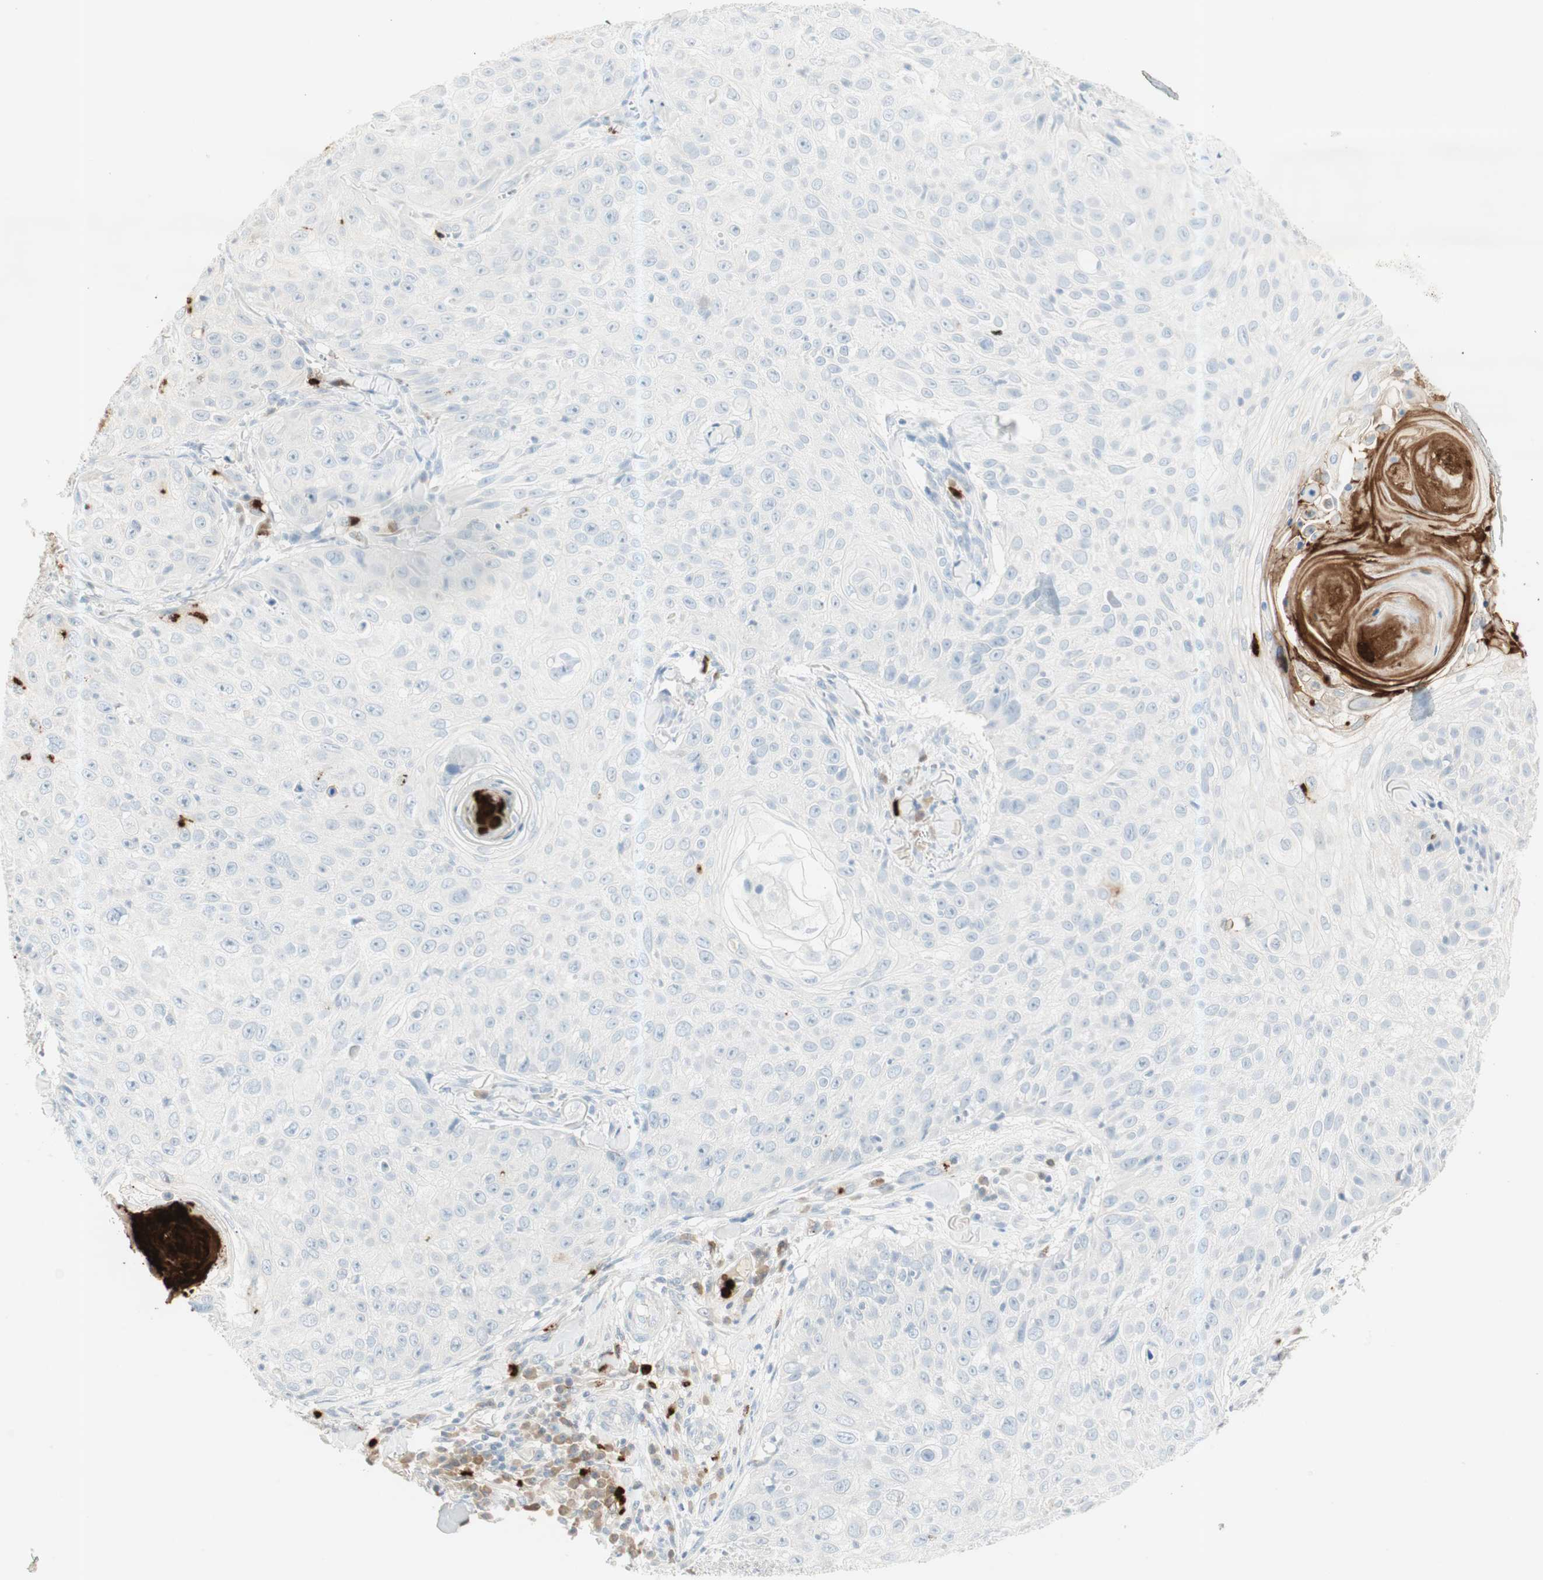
{"staining": {"intensity": "negative", "quantity": "none", "location": "none"}, "tissue": "skin cancer", "cell_type": "Tumor cells", "image_type": "cancer", "snomed": [{"axis": "morphology", "description": "Squamous cell carcinoma, NOS"}, {"axis": "topography", "description": "Skin"}], "caption": "Immunohistochemistry histopathology image of neoplastic tissue: human skin cancer (squamous cell carcinoma) stained with DAB (3,3'-diaminobenzidine) demonstrates no significant protein expression in tumor cells.", "gene": "PRTN3", "patient": {"sex": "male", "age": 86}}